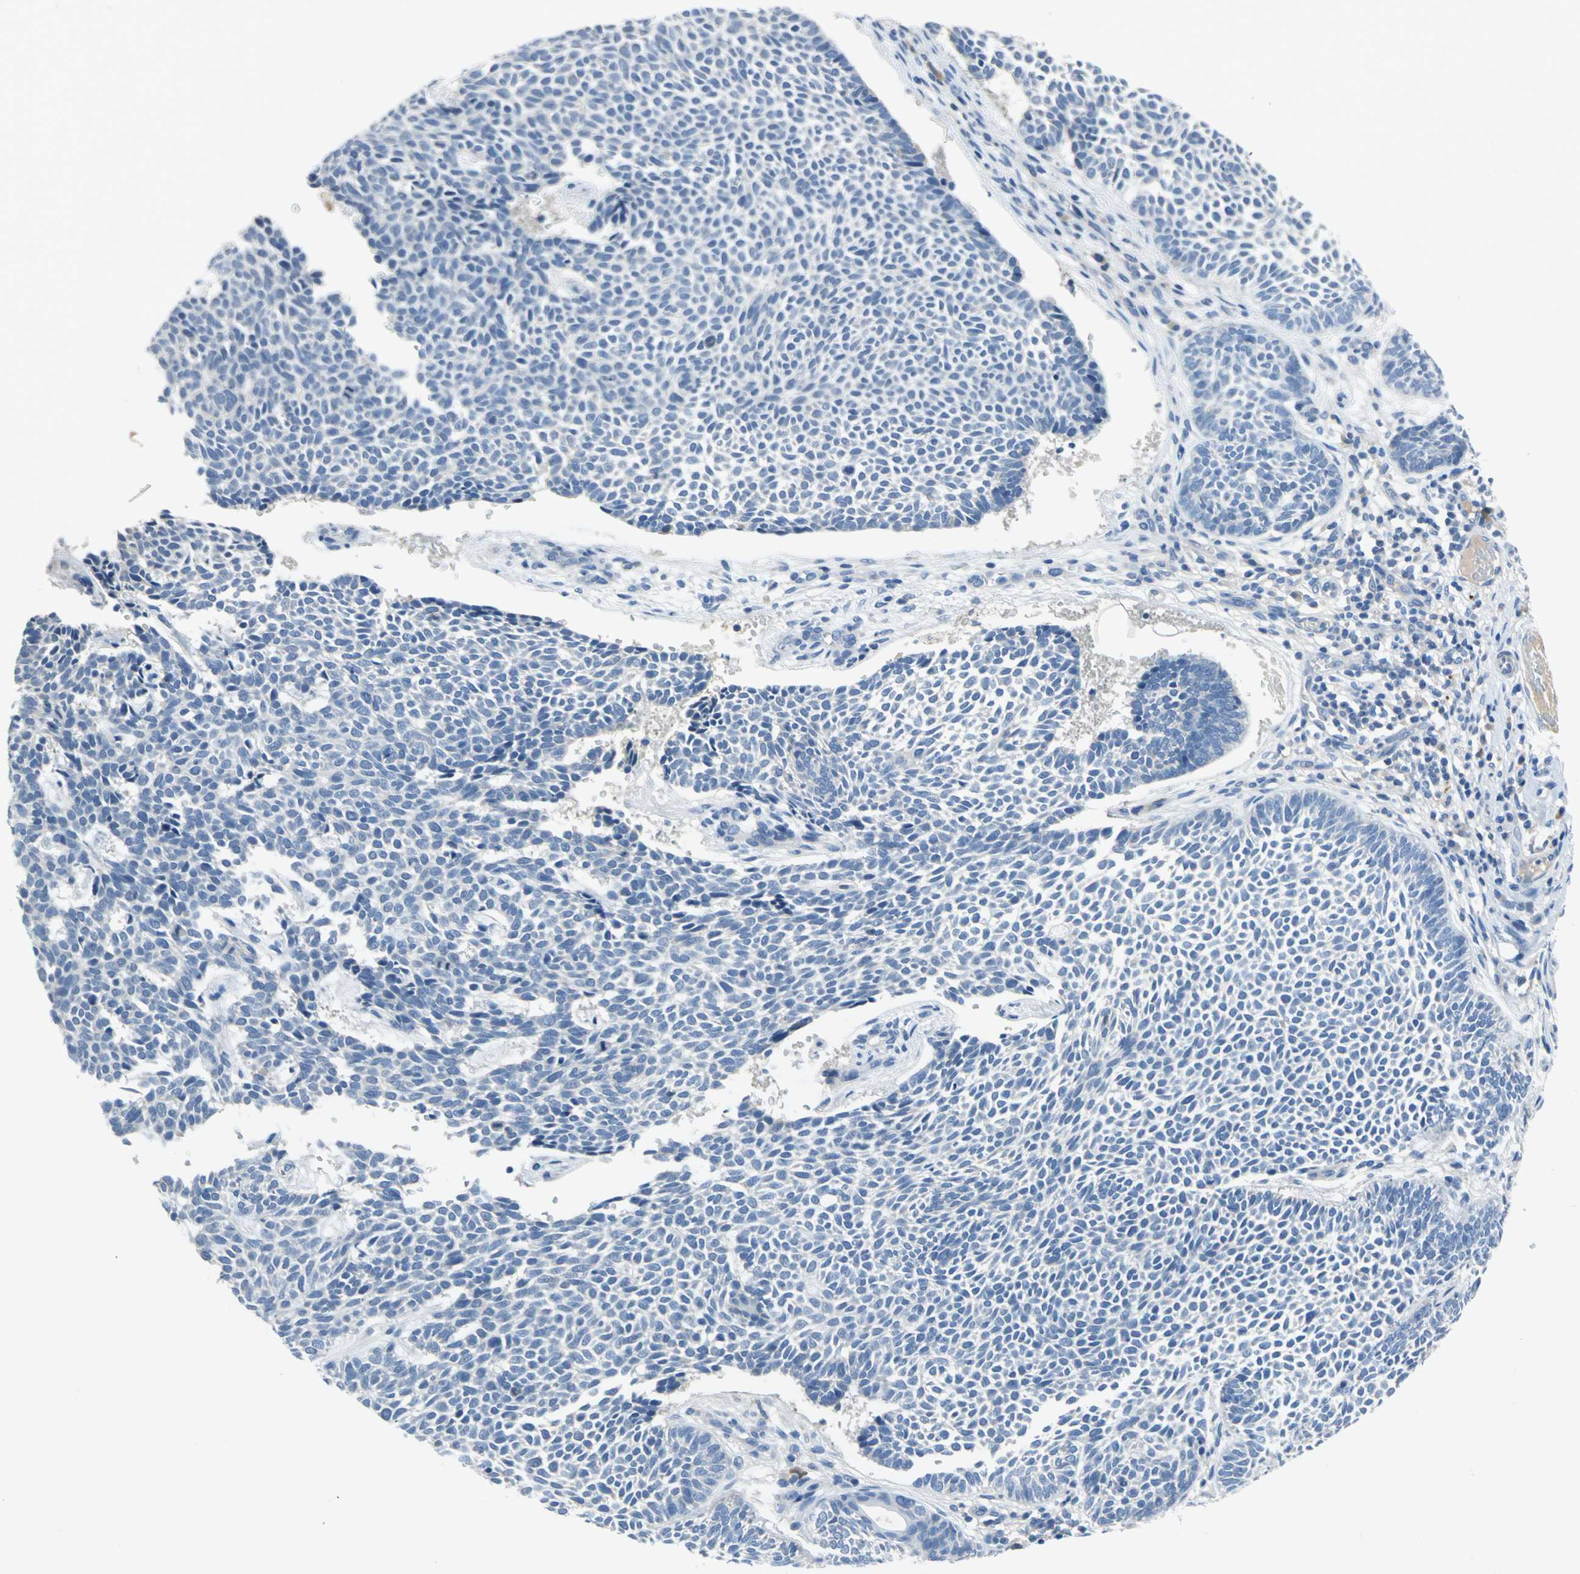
{"staining": {"intensity": "negative", "quantity": "none", "location": "none"}, "tissue": "skin cancer", "cell_type": "Tumor cells", "image_type": "cancer", "snomed": [{"axis": "morphology", "description": "Normal tissue, NOS"}, {"axis": "morphology", "description": "Basal cell carcinoma"}, {"axis": "topography", "description": "Skin"}], "caption": "The IHC histopathology image has no significant positivity in tumor cells of skin cancer tissue.", "gene": "PTGDS", "patient": {"sex": "male", "age": 87}}